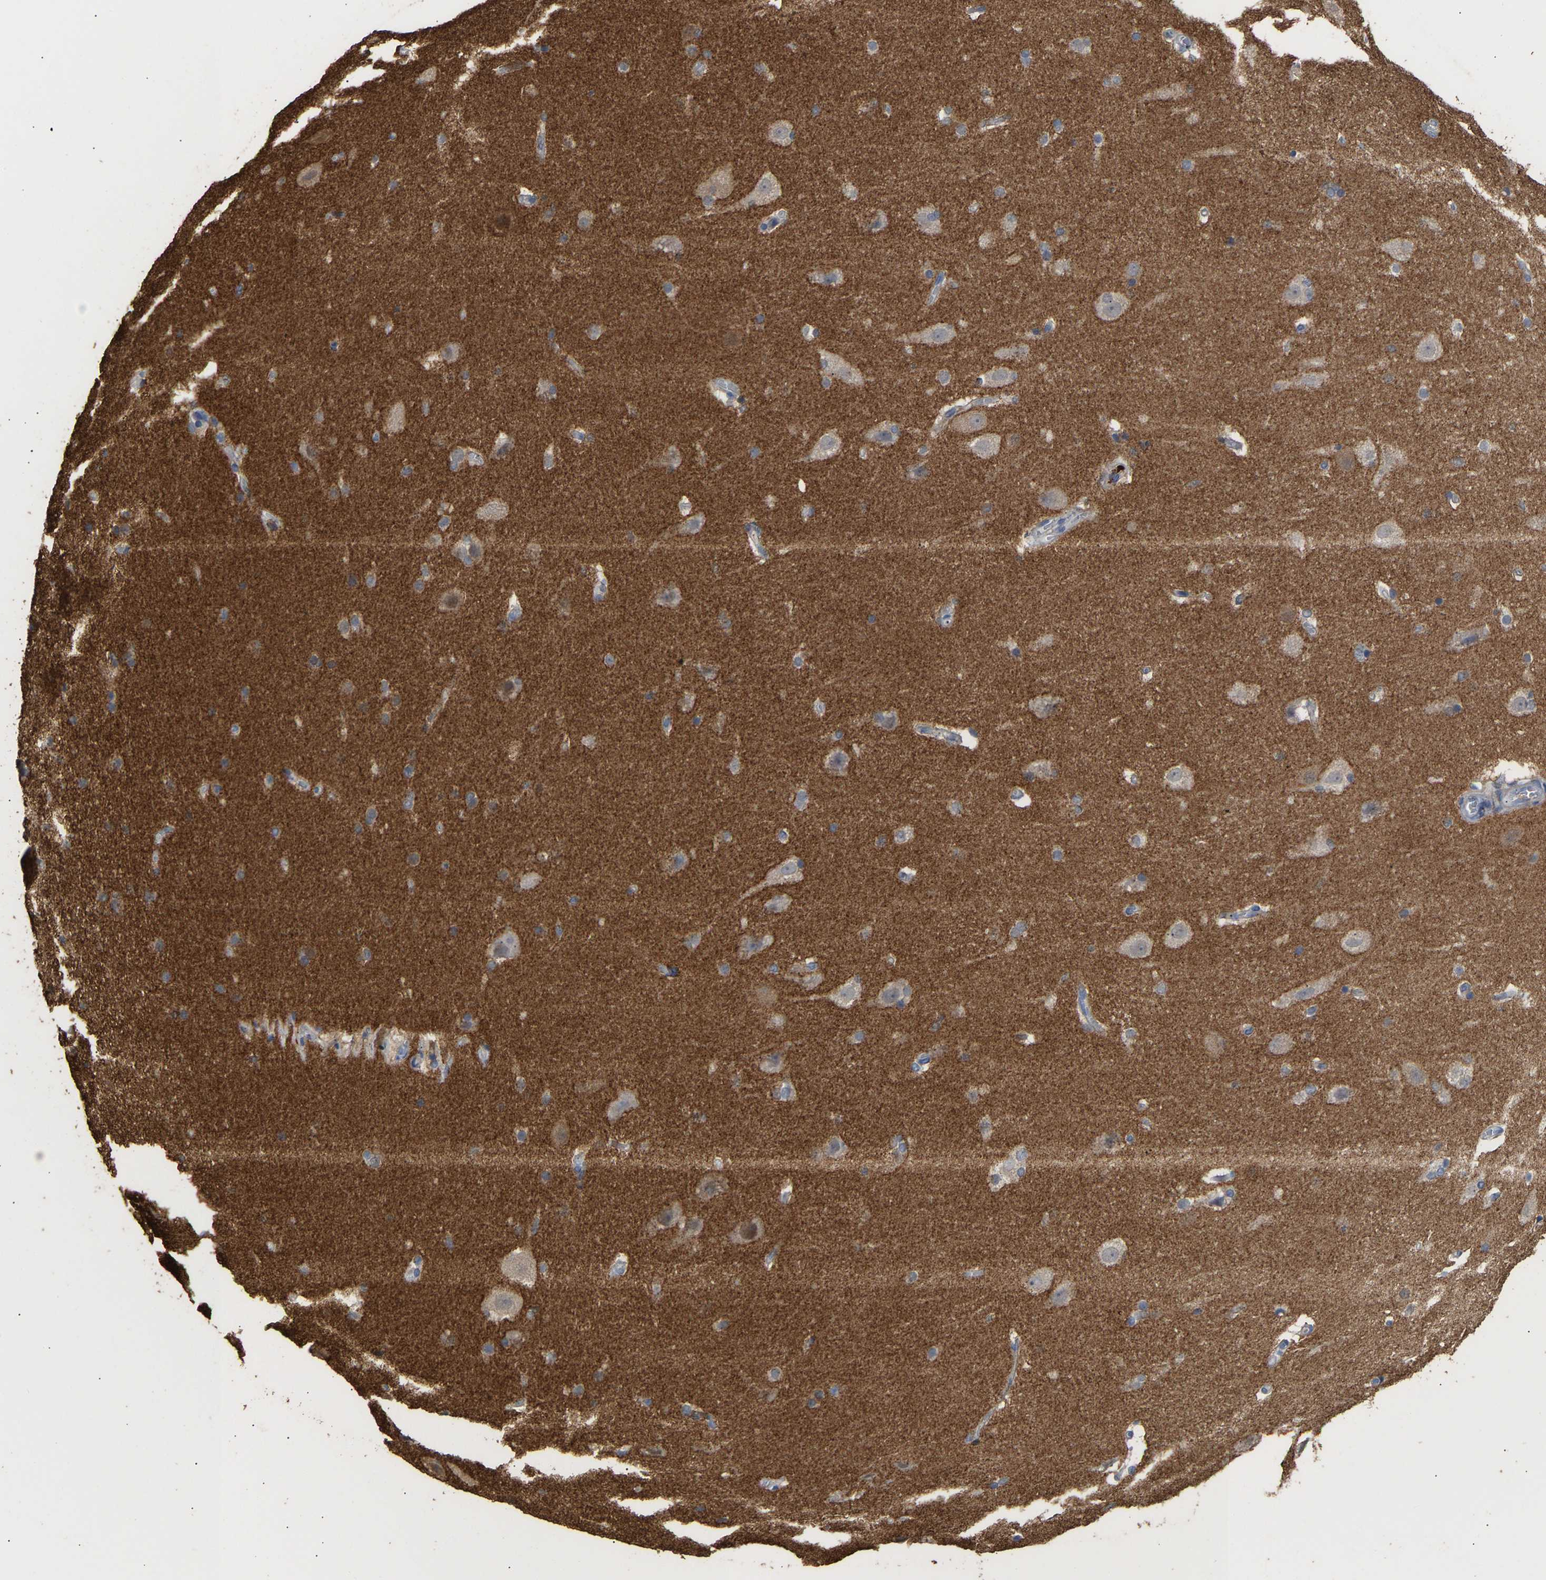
{"staining": {"intensity": "negative", "quantity": "none", "location": "none"}, "tissue": "cerebral cortex", "cell_type": "Endothelial cells", "image_type": "normal", "snomed": [{"axis": "morphology", "description": "Normal tissue, NOS"}, {"axis": "topography", "description": "Cerebral cortex"}, {"axis": "topography", "description": "Hippocampus"}], "caption": "Benign cerebral cortex was stained to show a protein in brown. There is no significant staining in endothelial cells. The staining was performed using DAB (3,3'-diaminobenzidine) to visualize the protein expression in brown, while the nuclei were stained in blue with hematoxylin (Magnification: 20x).", "gene": "AMPH", "patient": {"sex": "female", "age": 19}}